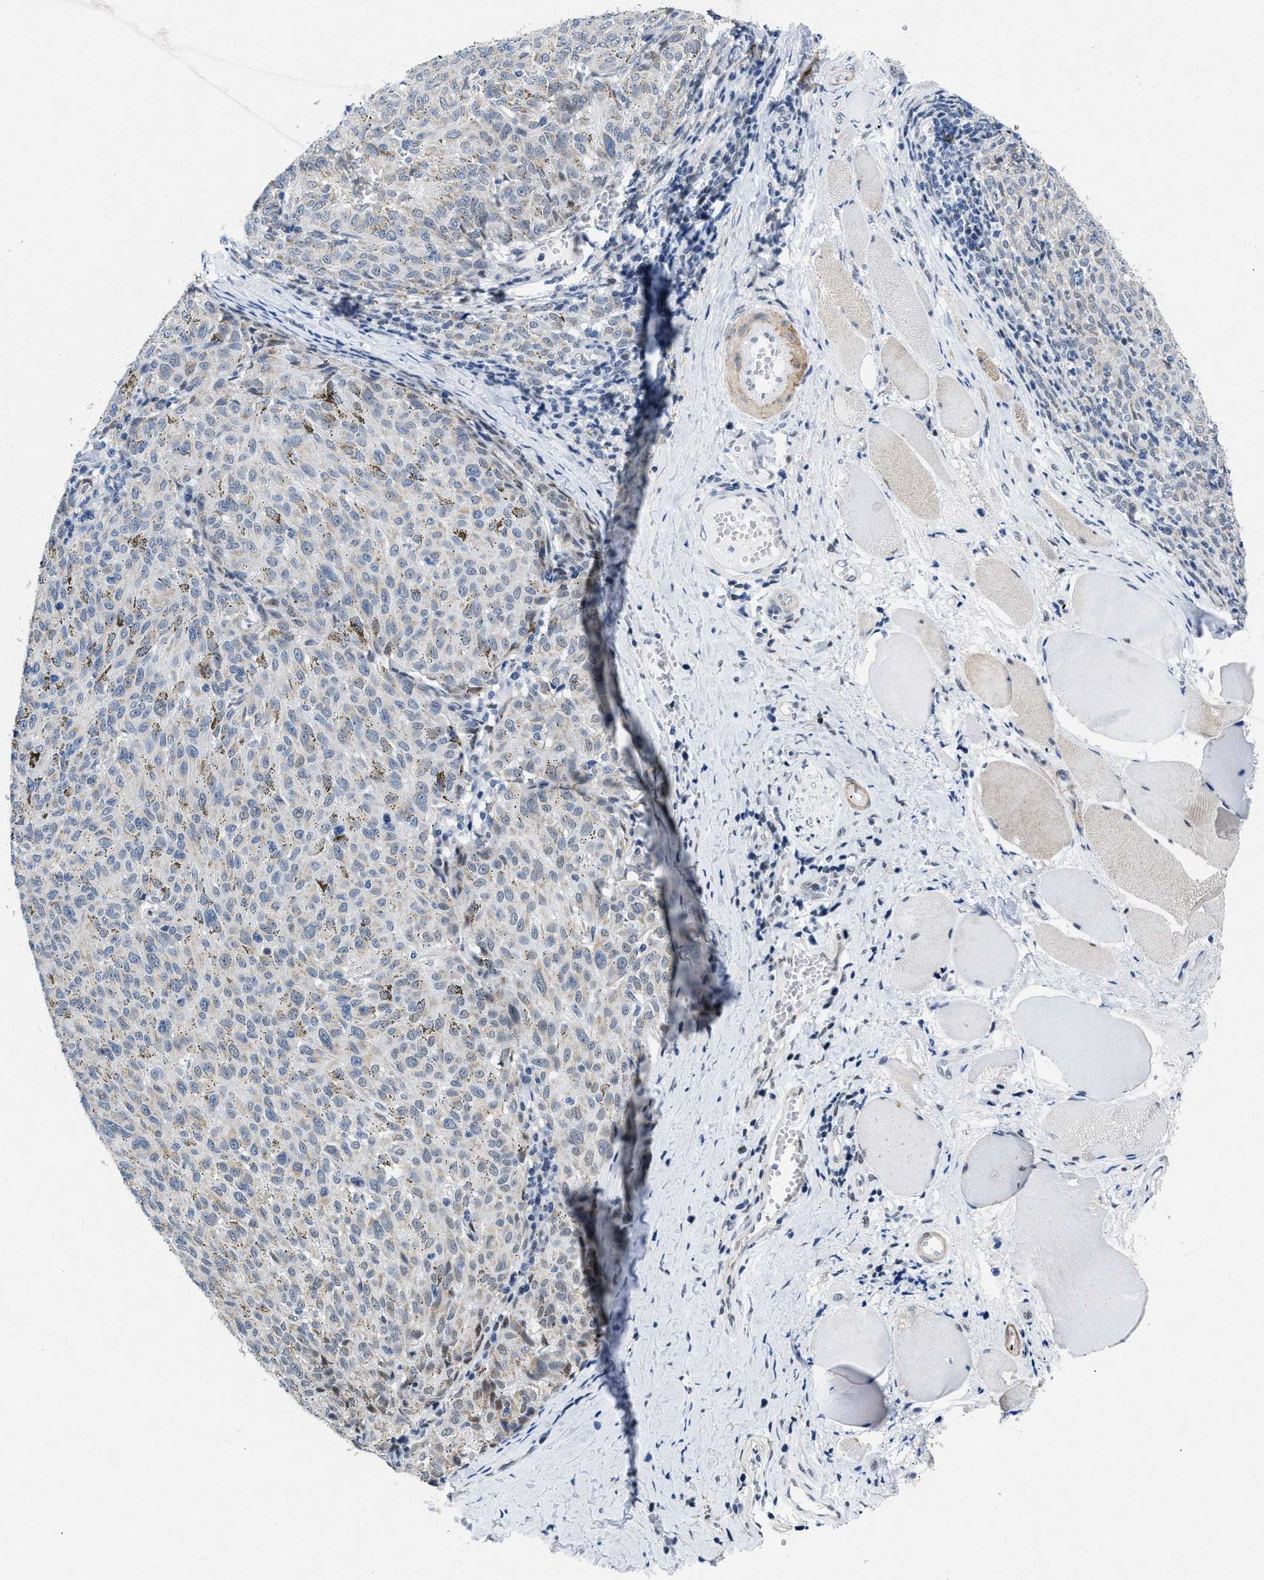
{"staining": {"intensity": "negative", "quantity": "none", "location": "none"}, "tissue": "melanoma", "cell_type": "Tumor cells", "image_type": "cancer", "snomed": [{"axis": "morphology", "description": "Malignant melanoma, NOS"}, {"axis": "topography", "description": "Skin"}], "caption": "High power microscopy micrograph of an IHC photomicrograph of malignant melanoma, revealing no significant positivity in tumor cells.", "gene": "ID3", "patient": {"sex": "female", "age": 72}}